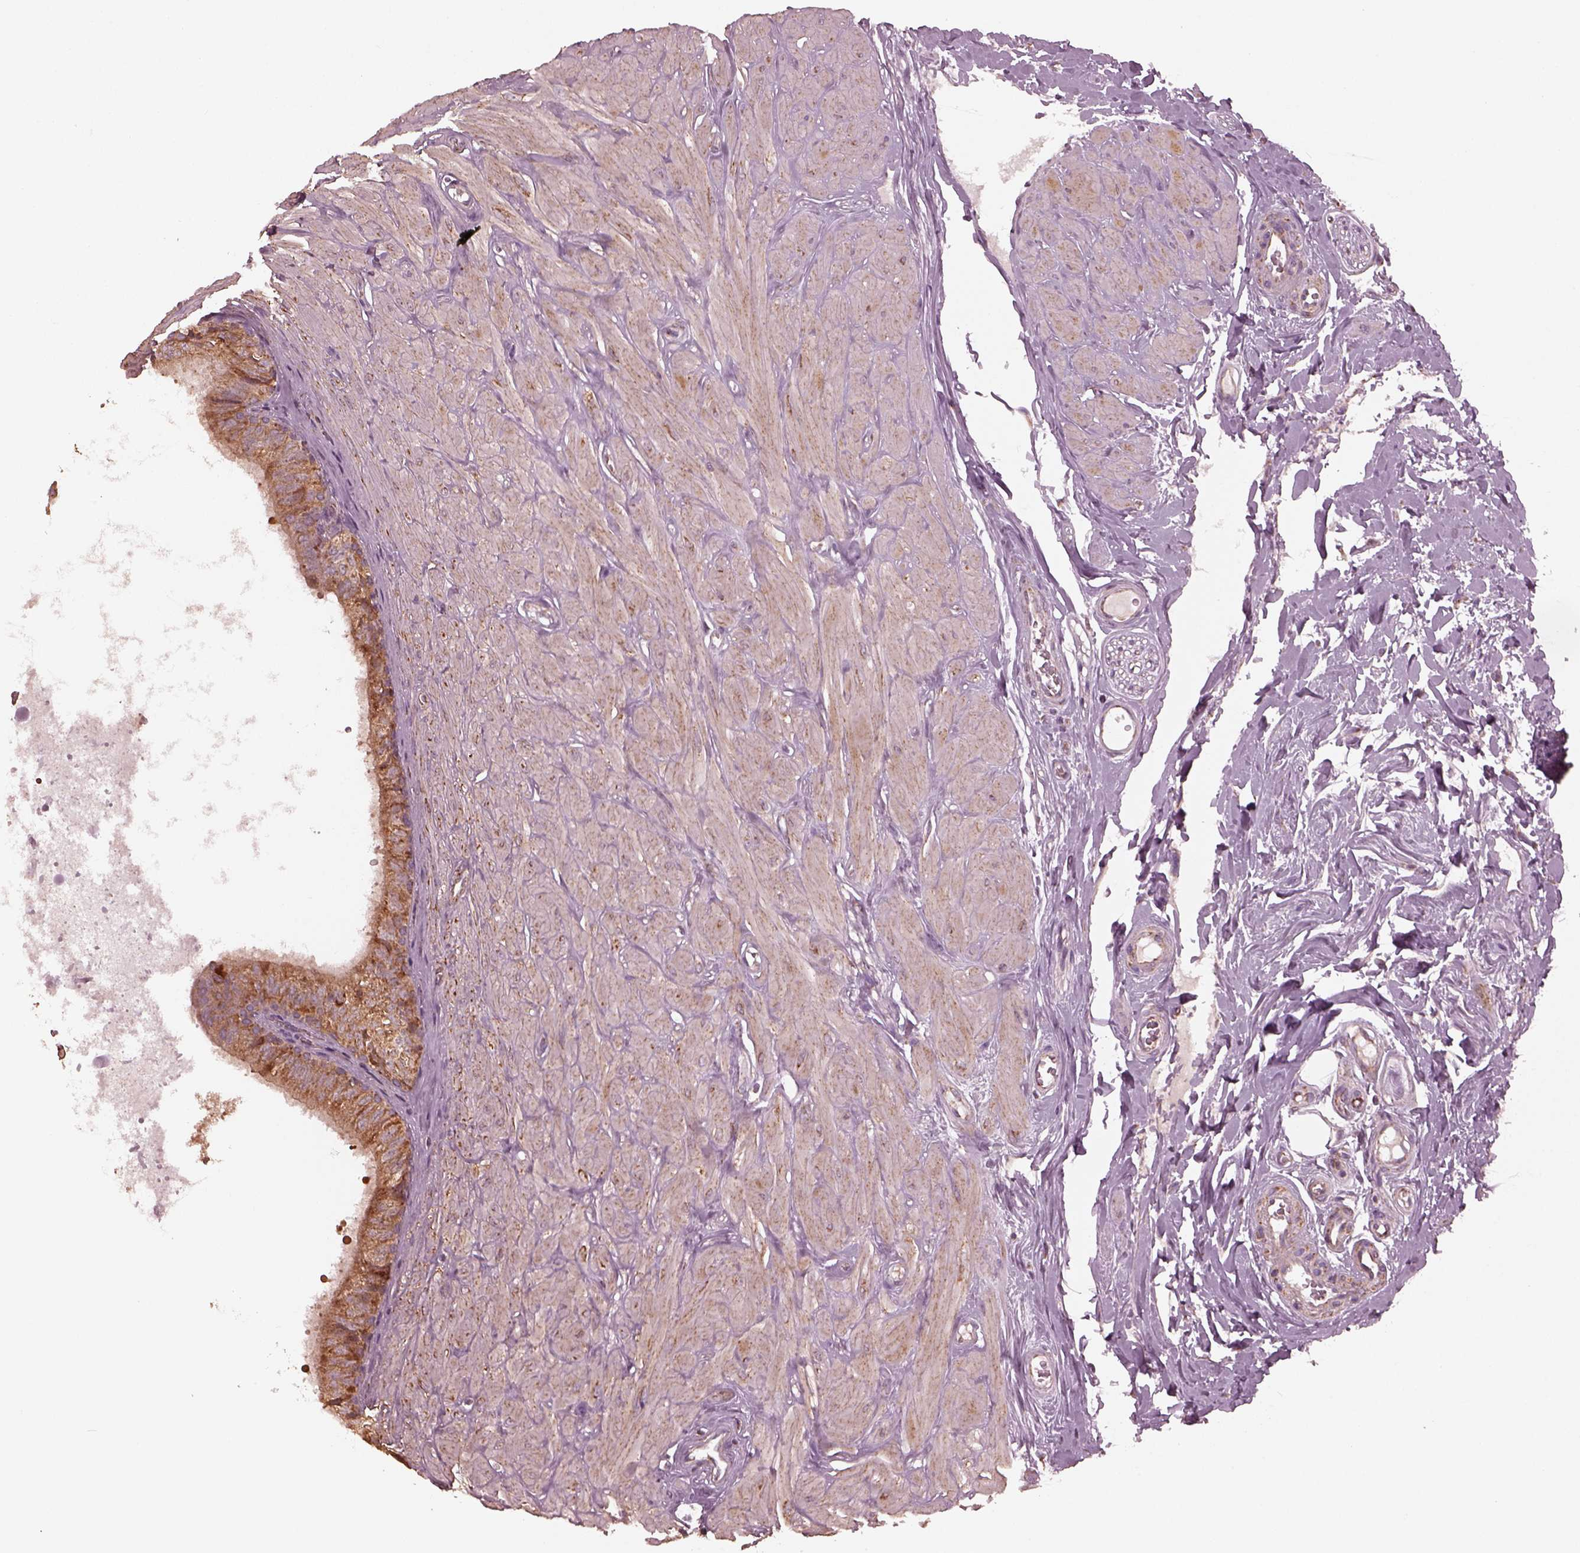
{"staining": {"intensity": "moderate", "quantity": ">75%", "location": "cytoplasmic/membranous"}, "tissue": "epididymis", "cell_type": "Glandular cells", "image_type": "normal", "snomed": [{"axis": "morphology", "description": "Normal tissue, NOS"}, {"axis": "topography", "description": "Epididymis"}], "caption": "A medium amount of moderate cytoplasmic/membranous positivity is appreciated in about >75% of glandular cells in unremarkable epididymis. The staining is performed using DAB brown chromogen to label protein expression. The nuclei are counter-stained blue using hematoxylin.", "gene": "NDUFB10", "patient": {"sex": "male", "age": 37}}